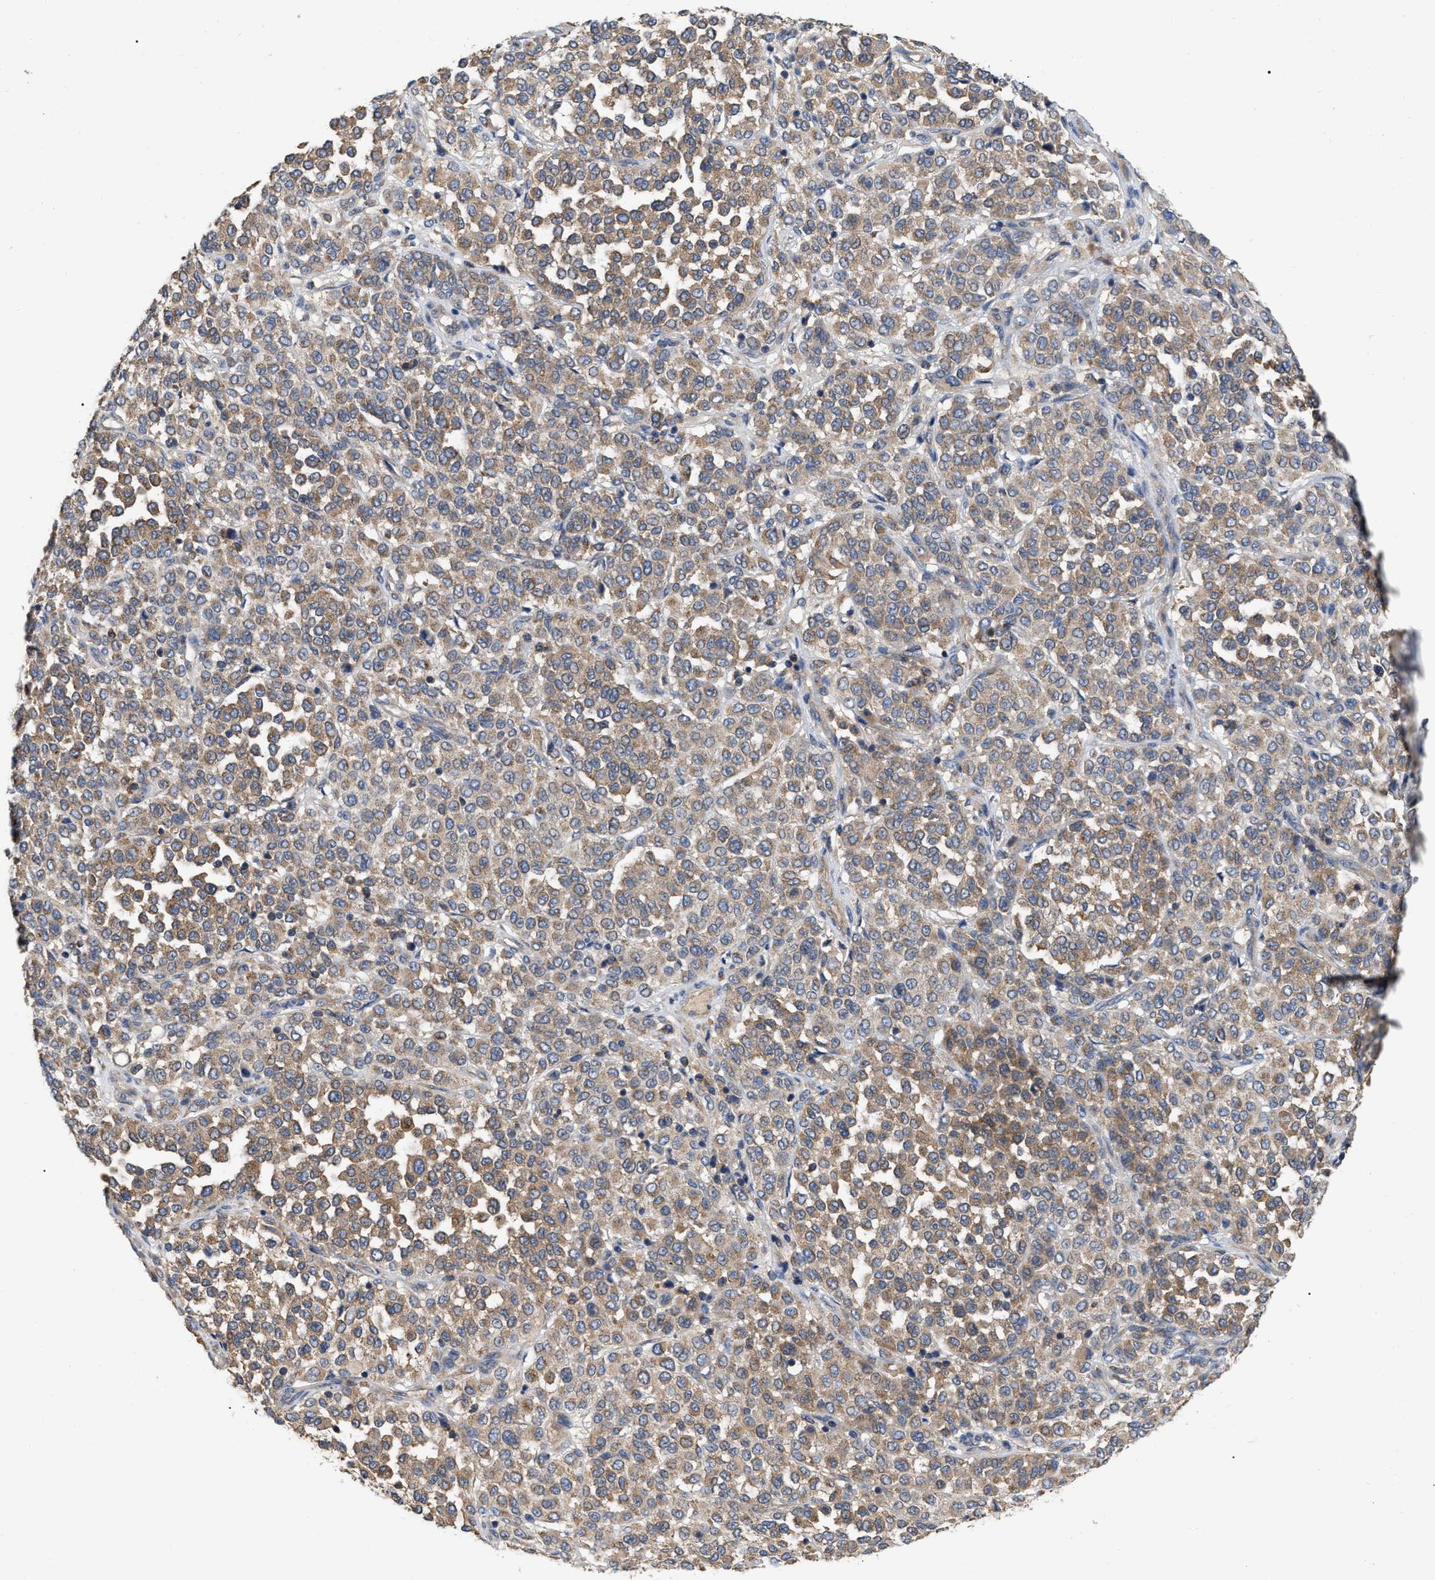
{"staining": {"intensity": "moderate", "quantity": ">75%", "location": "cytoplasmic/membranous"}, "tissue": "melanoma", "cell_type": "Tumor cells", "image_type": "cancer", "snomed": [{"axis": "morphology", "description": "Malignant melanoma, Metastatic site"}, {"axis": "topography", "description": "Pancreas"}], "caption": "Protein expression analysis of human melanoma reveals moderate cytoplasmic/membranous positivity in about >75% of tumor cells.", "gene": "RAP1GDS1", "patient": {"sex": "female", "age": 30}}